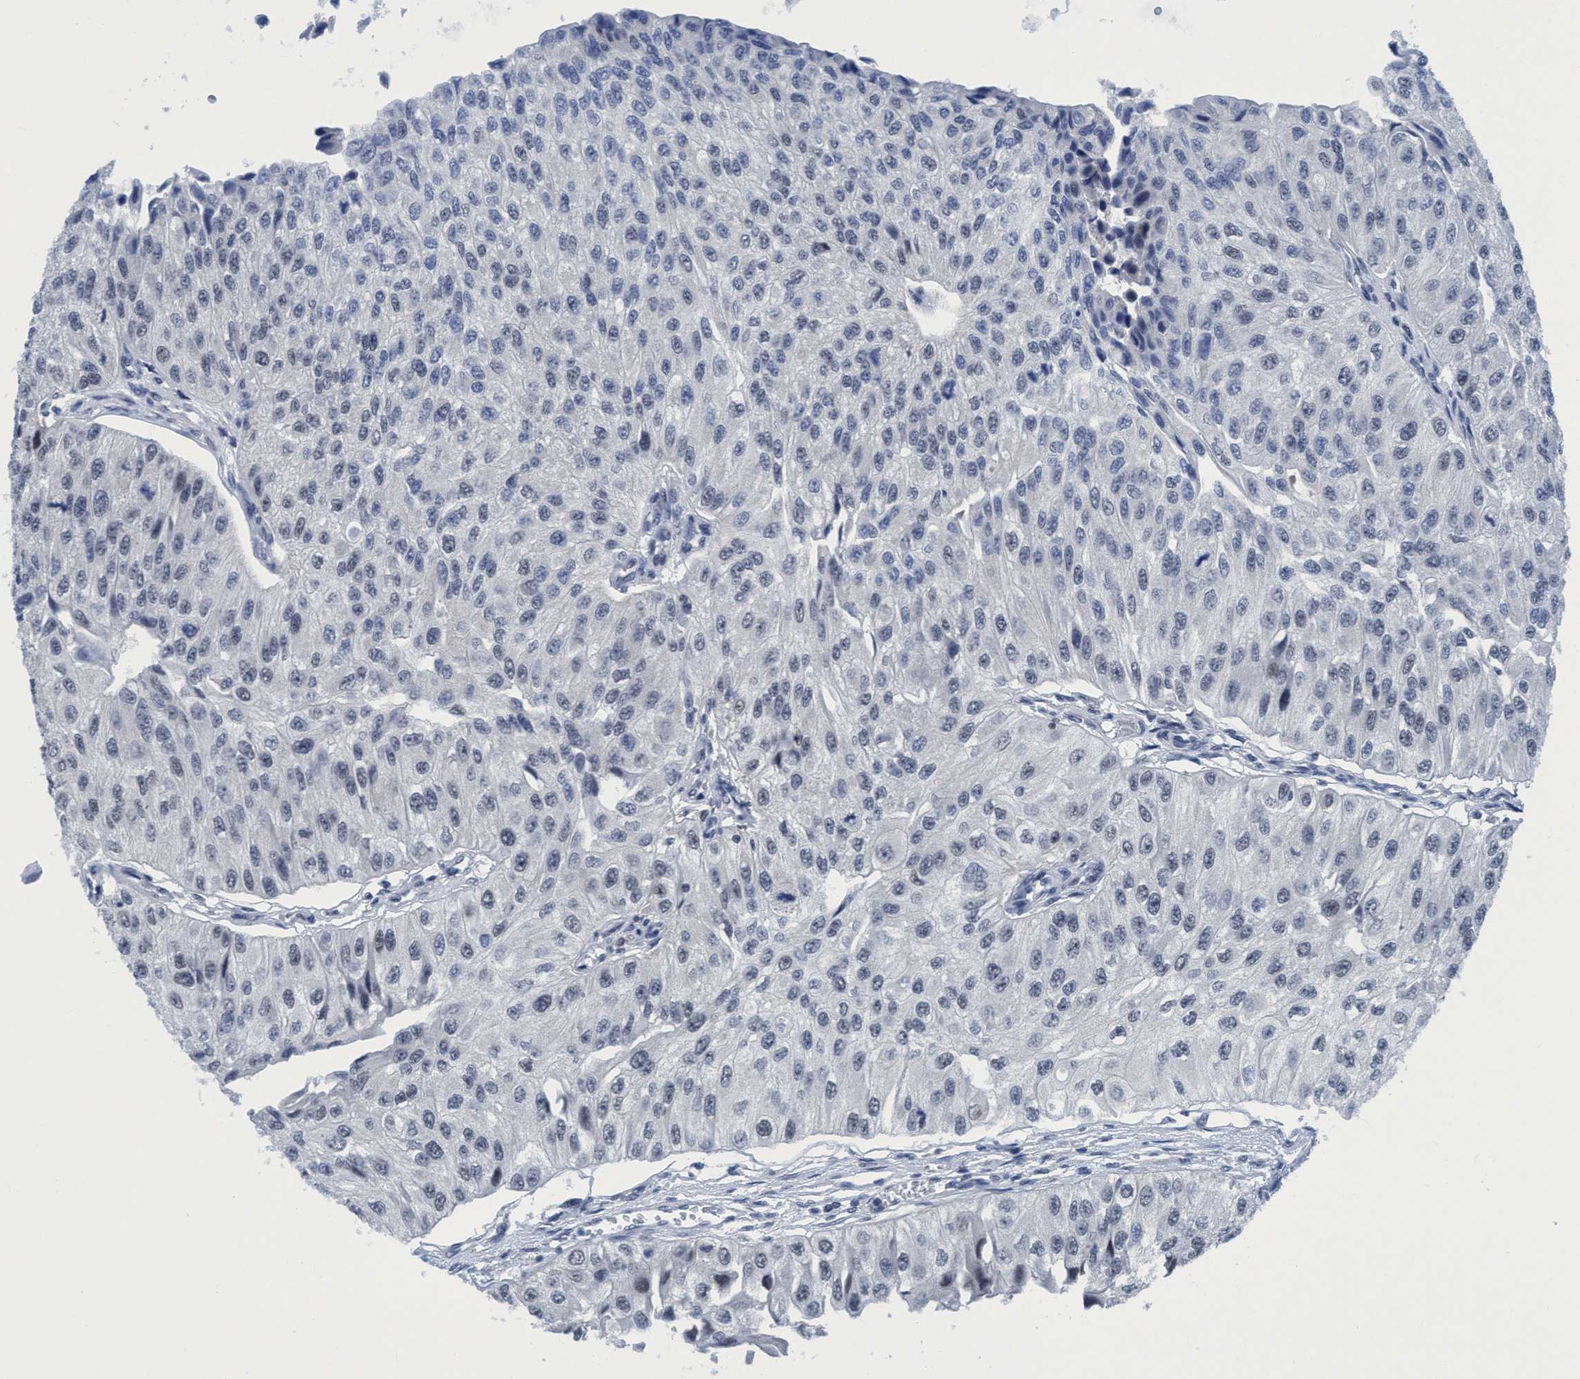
{"staining": {"intensity": "negative", "quantity": "none", "location": "none"}, "tissue": "urothelial cancer", "cell_type": "Tumor cells", "image_type": "cancer", "snomed": [{"axis": "morphology", "description": "Urothelial carcinoma, High grade"}, {"axis": "topography", "description": "Kidney"}, {"axis": "topography", "description": "Urinary bladder"}], "caption": "This is an immunohistochemistry histopathology image of high-grade urothelial carcinoma. There is no positivity in tumor cells.", "gene": "DNAI1", "patient": {"sex": "male", "age": 77}}